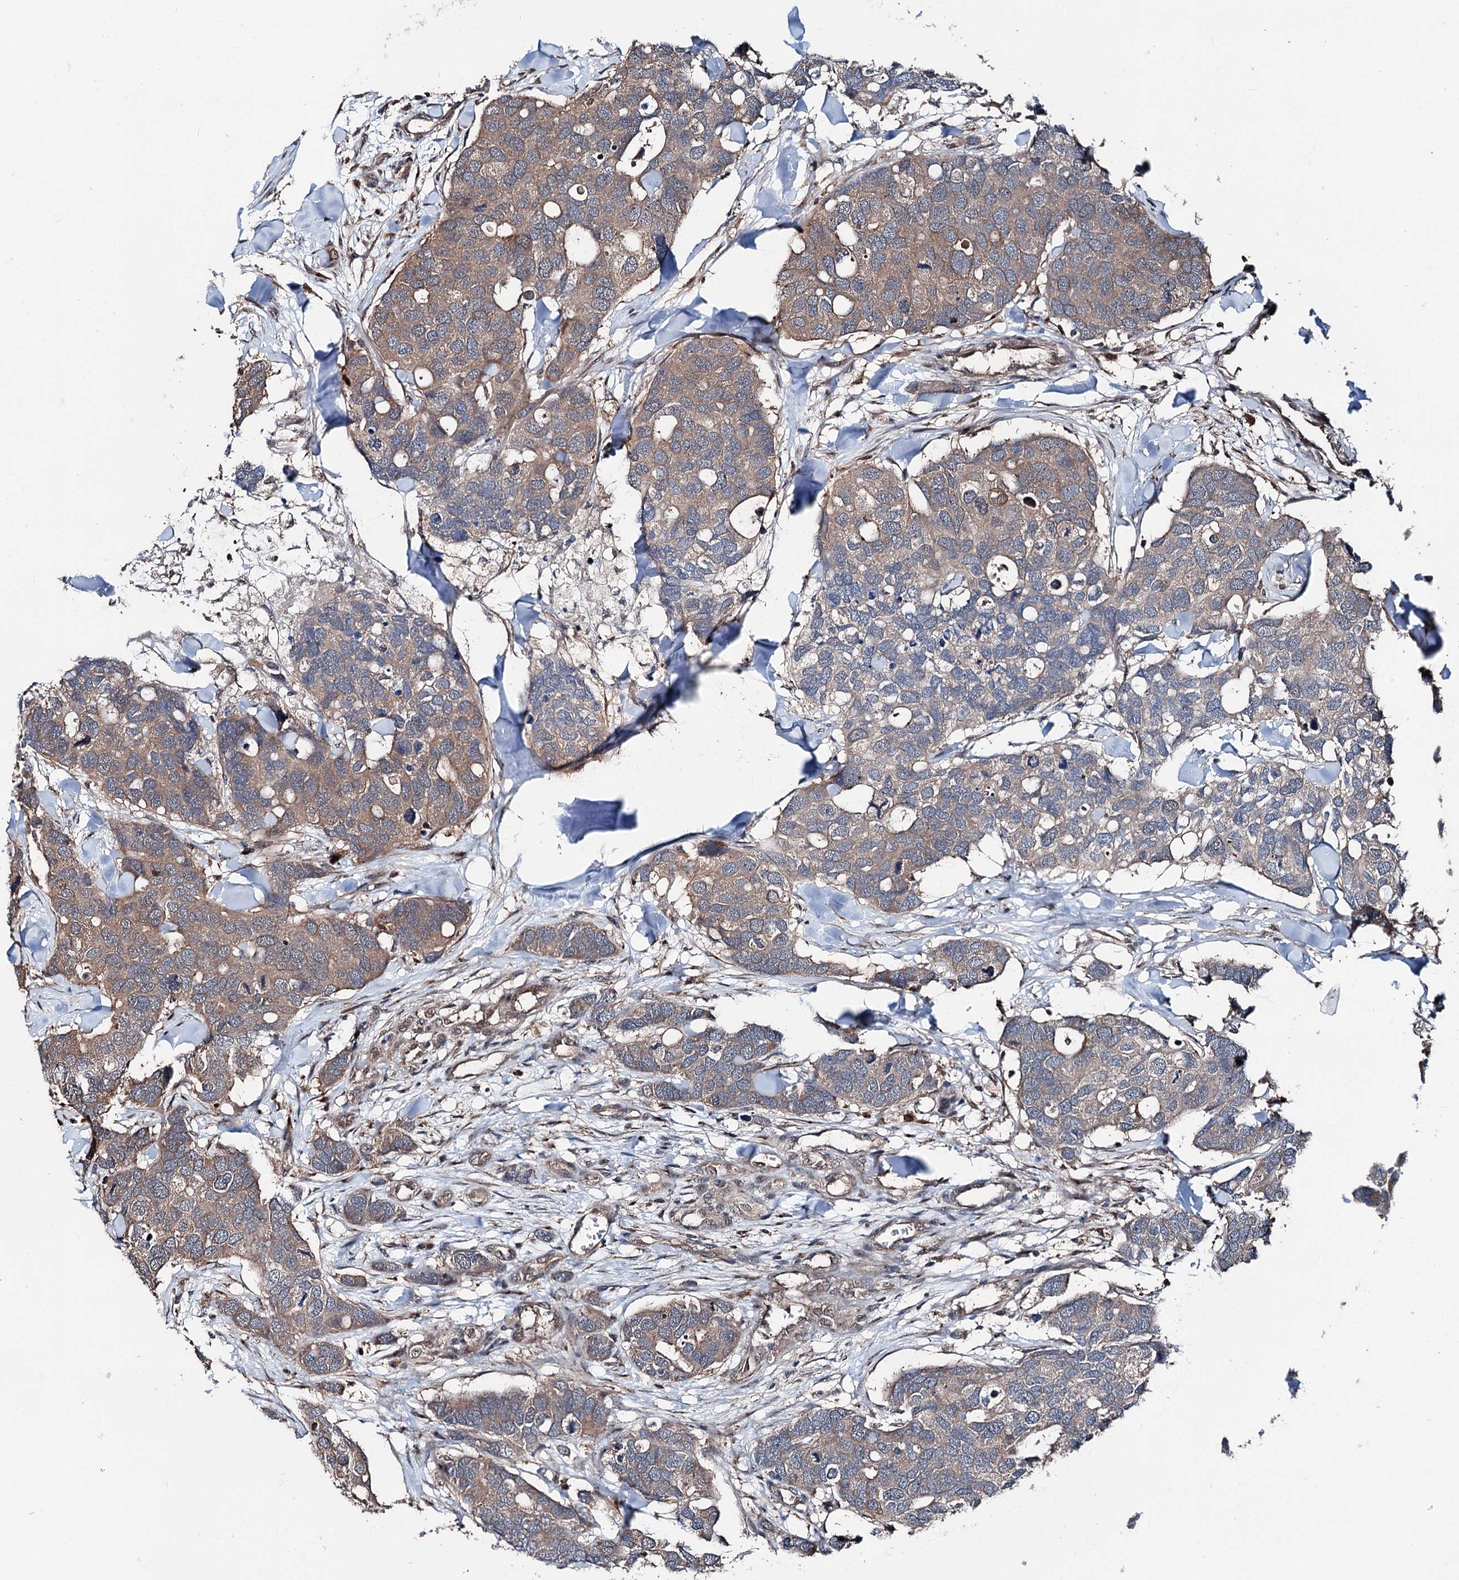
{"staining": {"intensity": "weak", "quantity": "25%-75%", "location": "cytoplasmic/membranous"}, "tissue": "breast cancer", "cell_type": "Tumor cells", "image_type": "cancer", "snomed": [{"axis": "morphology", "description": "Duct carcinoma"}, {"axis": "topography", "description": "Breast"}], "caption": "Invasive ductal carcinoma (breast) was stained to show a protein in brown. There is low levels of weak cytoplasmic/membranous staining in about 25%-75% of tumor cells.", "gene": "PSMD13", "patient": {"sex": "female", "age": 83}}